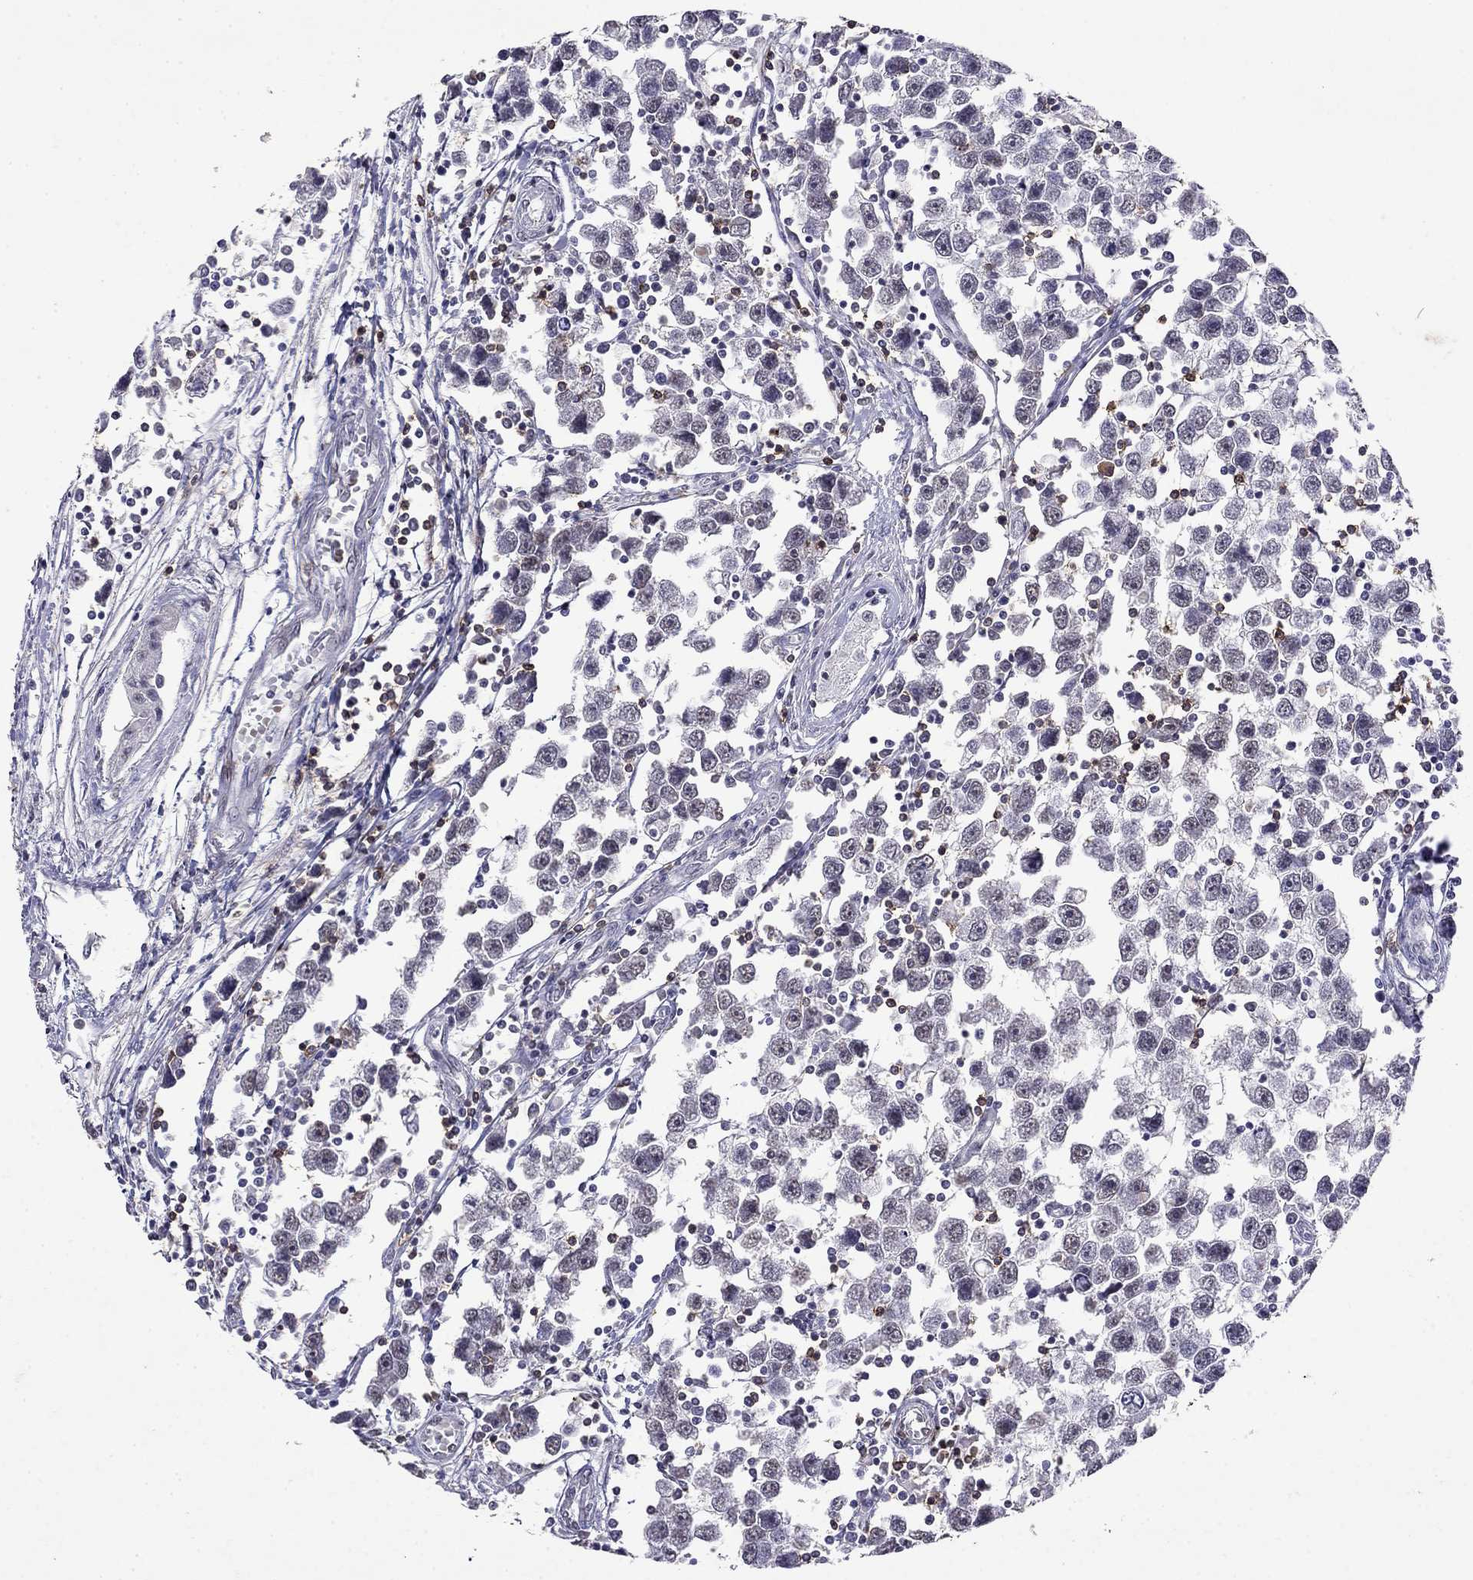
{"staining": {"intensity": "negative", "quantity": "none", "location": "none"}, "tissue": "testis cancer", "cell_type": "Tumor cells", "image_type": "cancer", "snomed": [{"axis": "morphology", "description": "Seminoma, NOS"}, {"axis": "topography", "description": "Testis"}], "caption": "DAB immunohistochemical staining of seminoma (testis) reveals no significant expression in tumor cells.", "gene": "CD8B", "patient": {"sex": "male", "age": 30}}